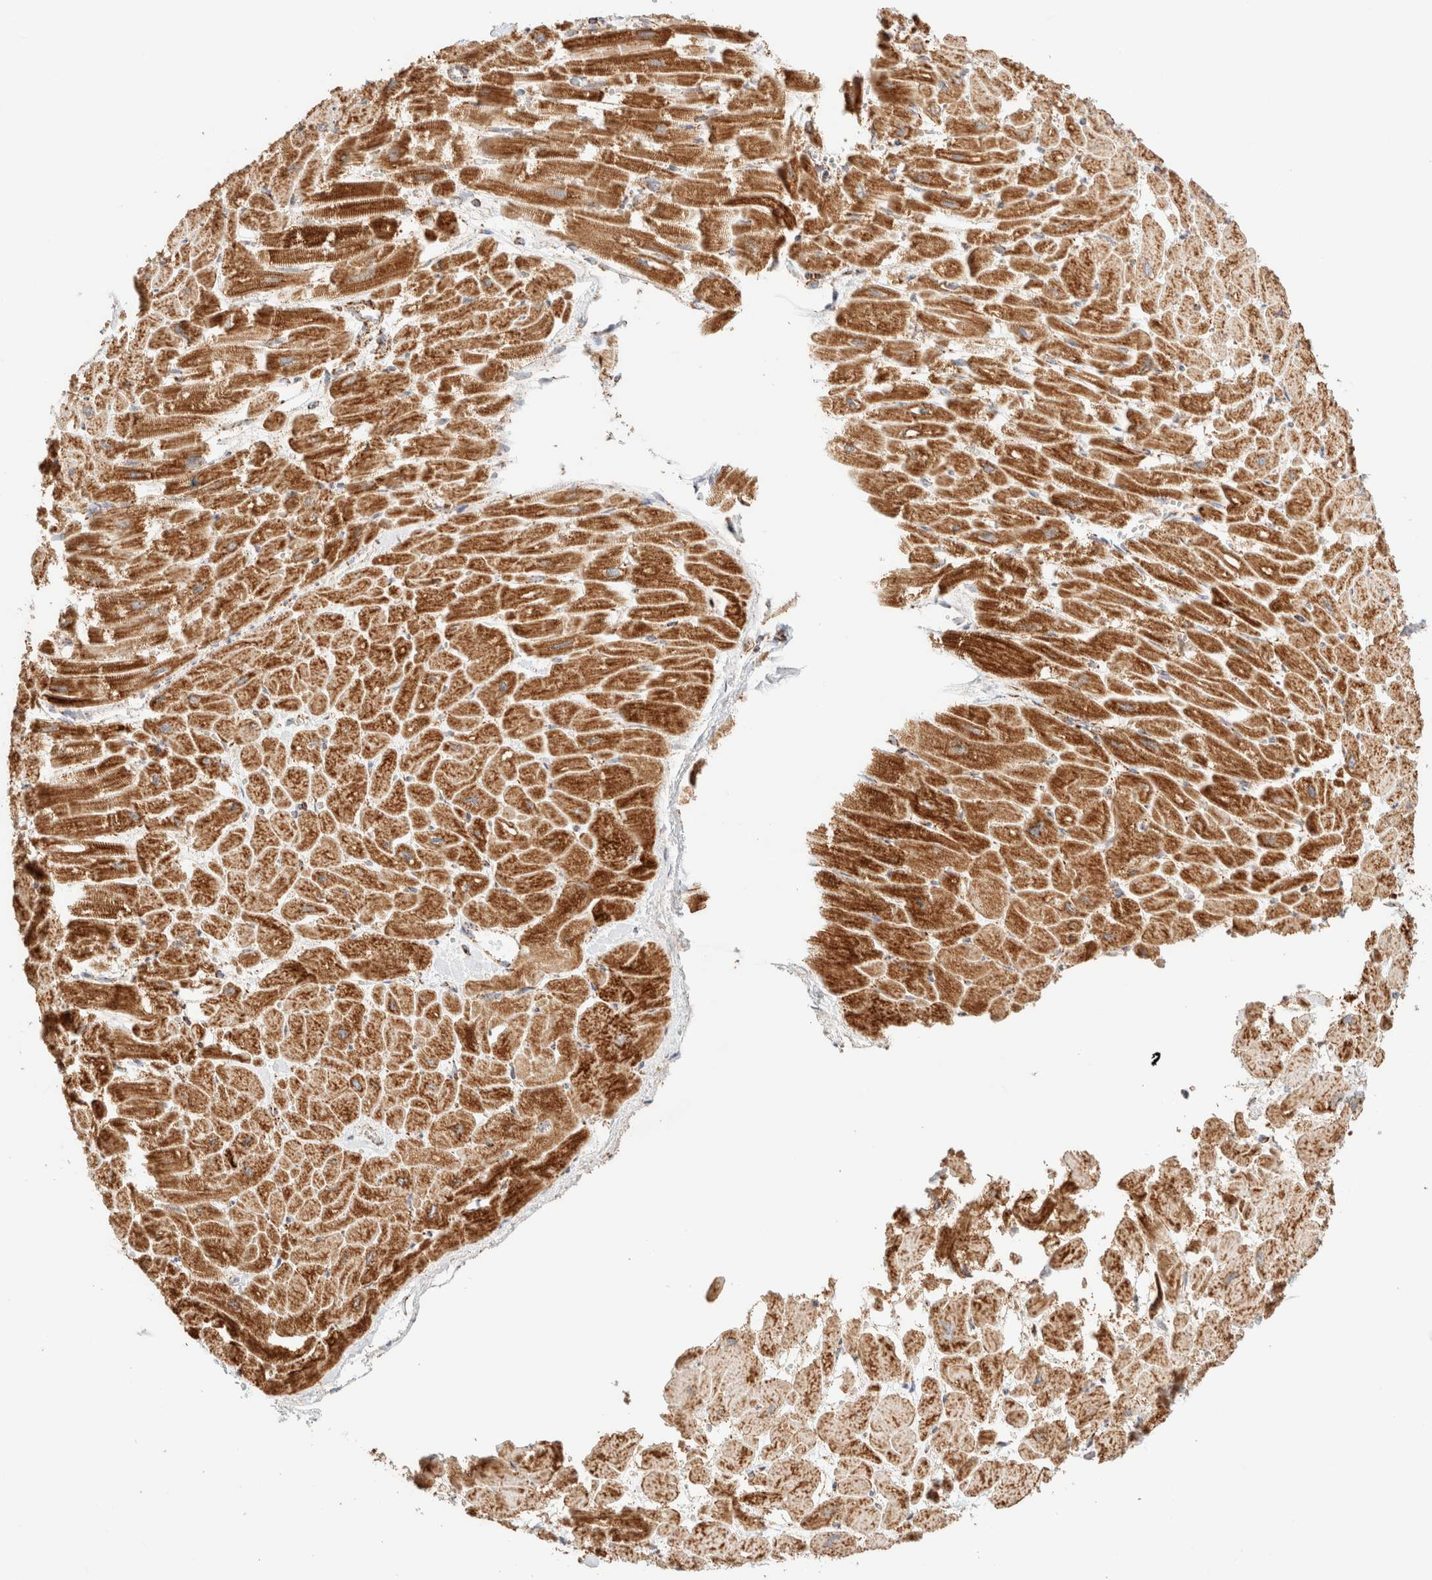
{"staining": {"intensity": "strong", "quantity": ">75%", "location": "cytoplasmic/membranous"}, "tissue": "heart muscle", "cell_type": "Cardiomyocytes", "image_type": "normal", "snomed": [{"axis": "morphology", "description": "Normal tissue, NOS"}, {"axis": "topography", "description": "Heart"}], "caption": "The photomicrograph demonstrates a brown stain indicating the presence of a protein in the cytoplasmic/membranous of cardiomyocytes in heart muscle. Nuclei are stained in blue.", "gene": "PHB2", "patient": {"sex": "male", "age": 54}}